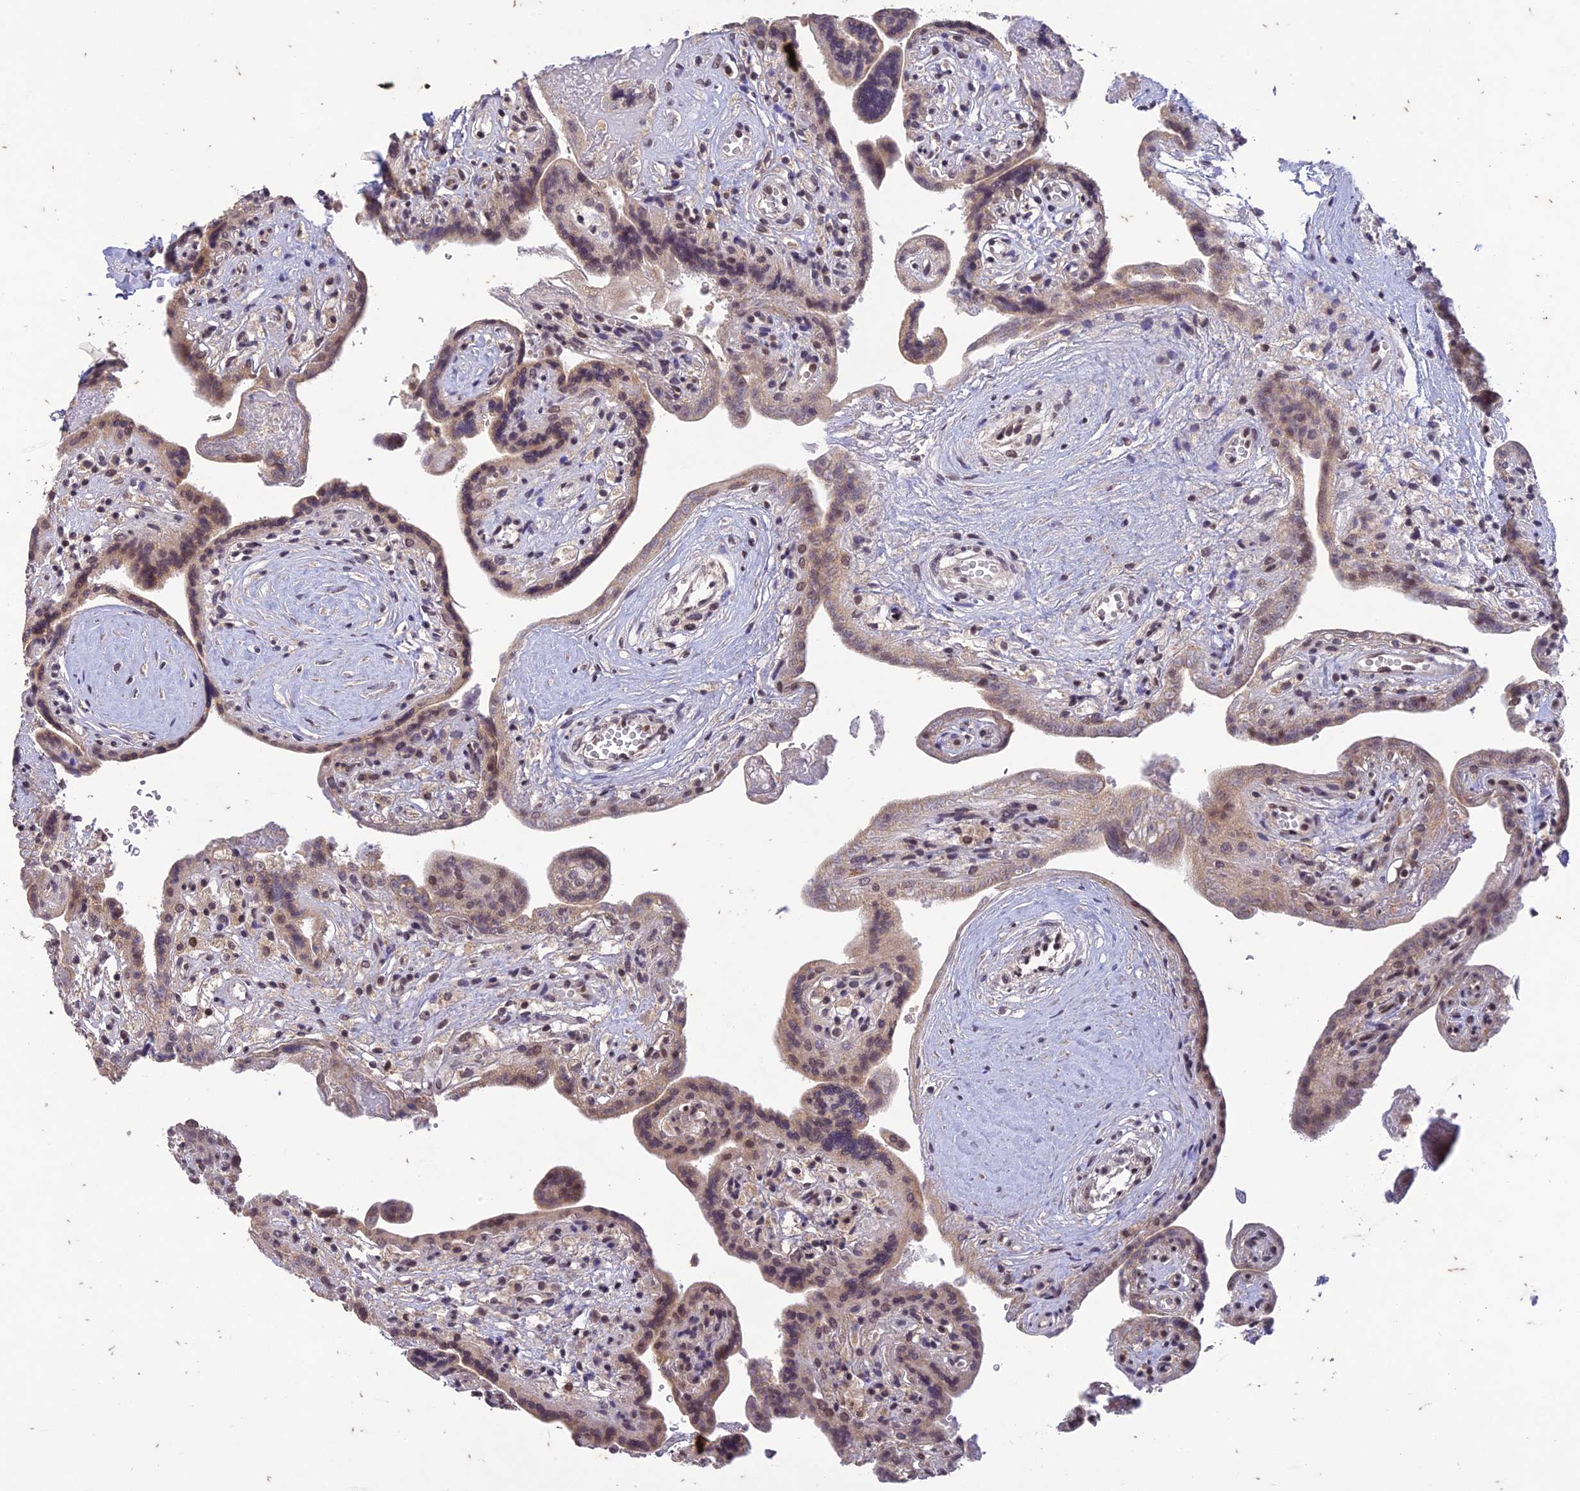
{"staining": {"intensity": "weak", "quantity": "25%-75%", "location": "nuclear"}, "tissue": "placenta", "cell_type": "Trophoblastic cells", "image_type": "normal", "snomed": [{"axis": "morphology", "description": "Normal tissue, NOS"}, {"axis": "topography", "description": "Placenta"}], "caption": "Trophoblastic cells display low levels of weak nuclear staining in approximately 25%-75% of cells in unremarkable human placenta. The protein is shown in brown color, while the nuclei are stained blue.", "gene": "POP4", "patient": {"sex": "female", "age": 37}}